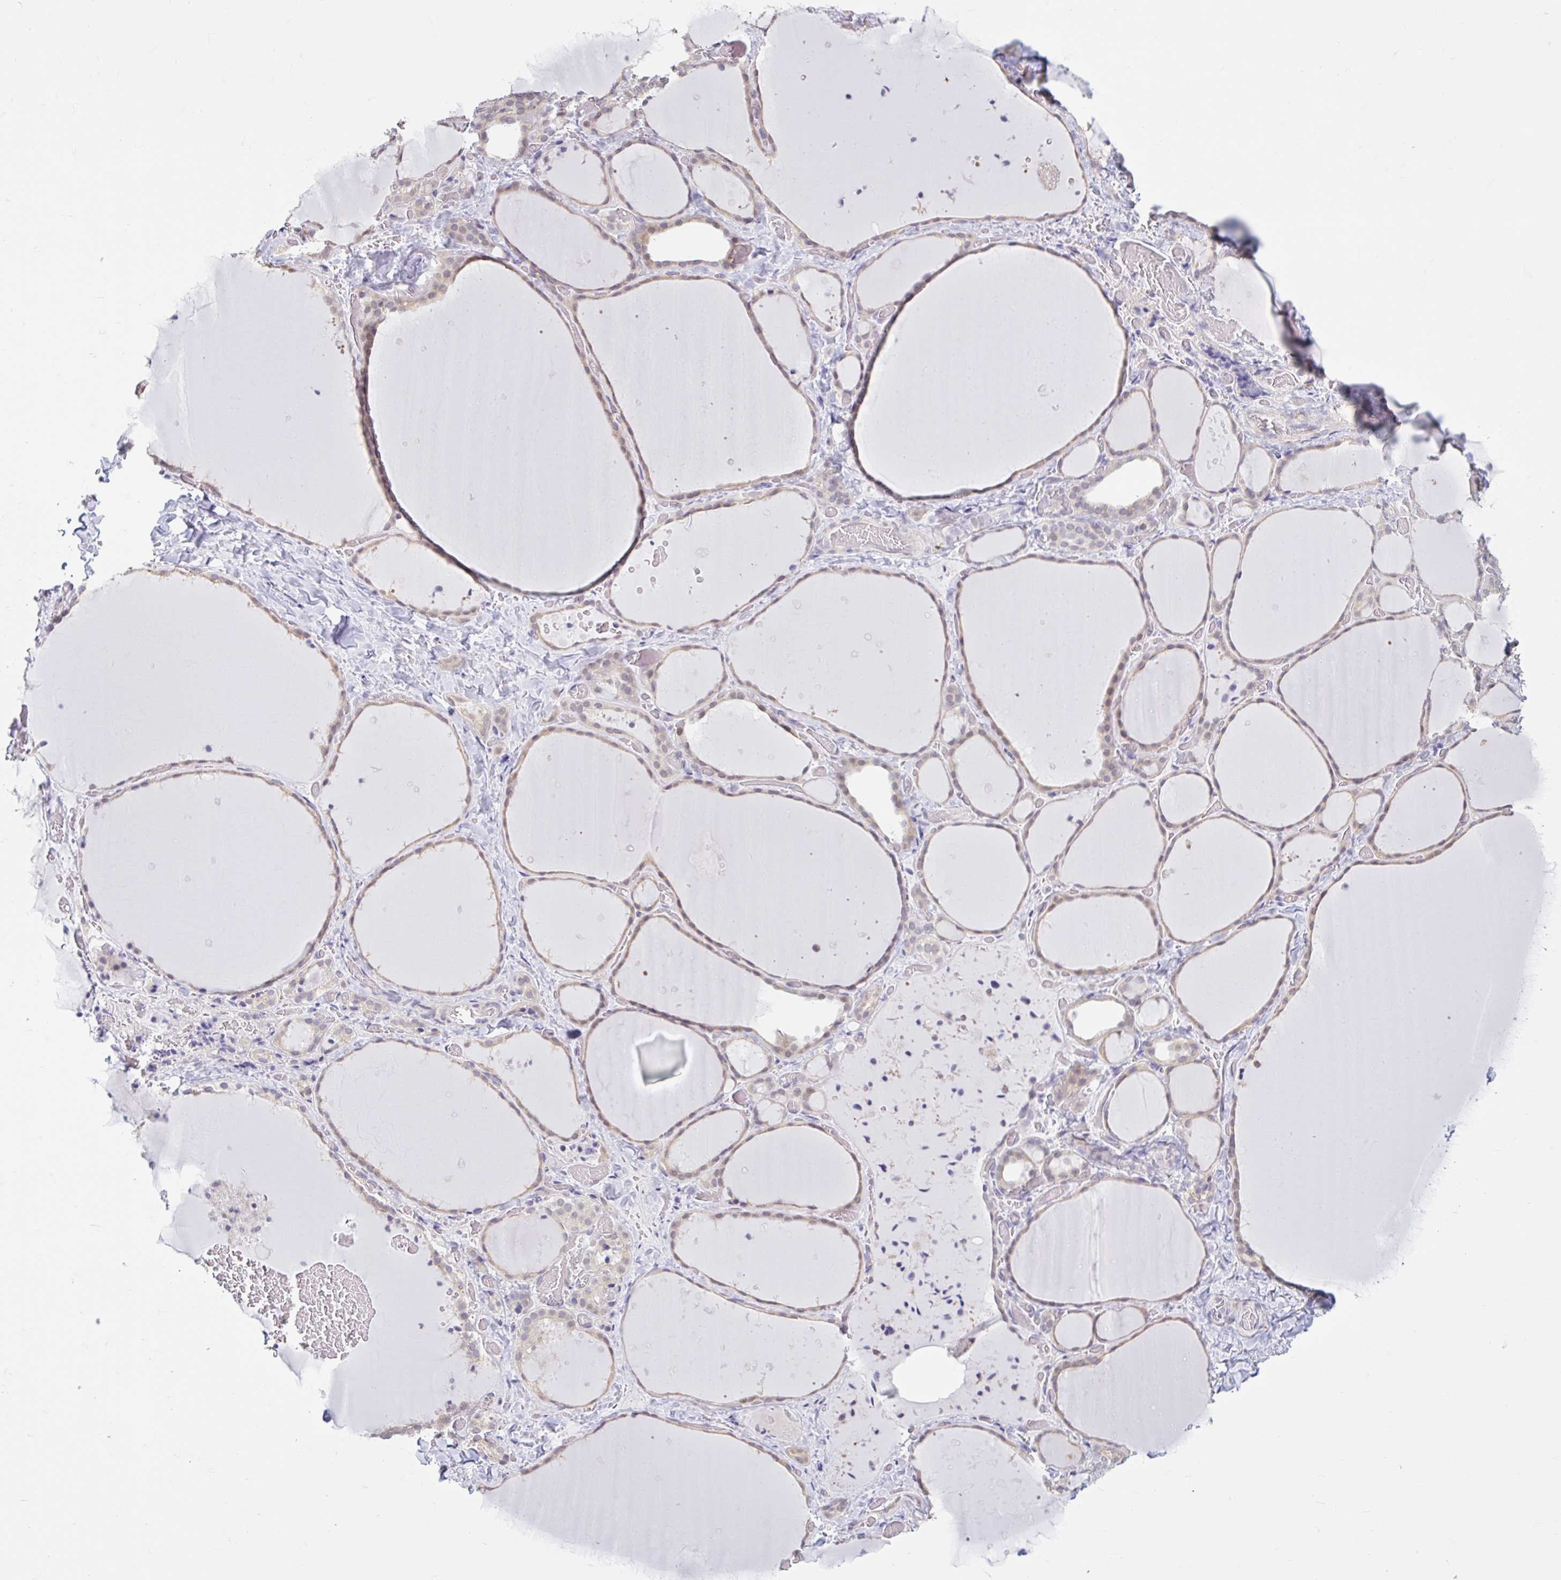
{"staining": {"intensity": "weak", "quantity": "25%-75%", "location": "cytoplasmic/membranous"}, "tissue": "thyroid gland", "cell_type": "Glandular cells", "image_type": "normal", "snomed": [{"axis": "morphology", "description": "Normal tissue, NOS"}, {"axis": "topography", "description": "Thyroid gland"}], "caption": "This is an image of immunohistochemistry (IHC) staining of unremarkable thyroid gland, which shows weak positivity in the cytoplasmic/membranous of glandular cells.", "gene": "CDH19", "patient": {"sex": "female", "age": 36}}